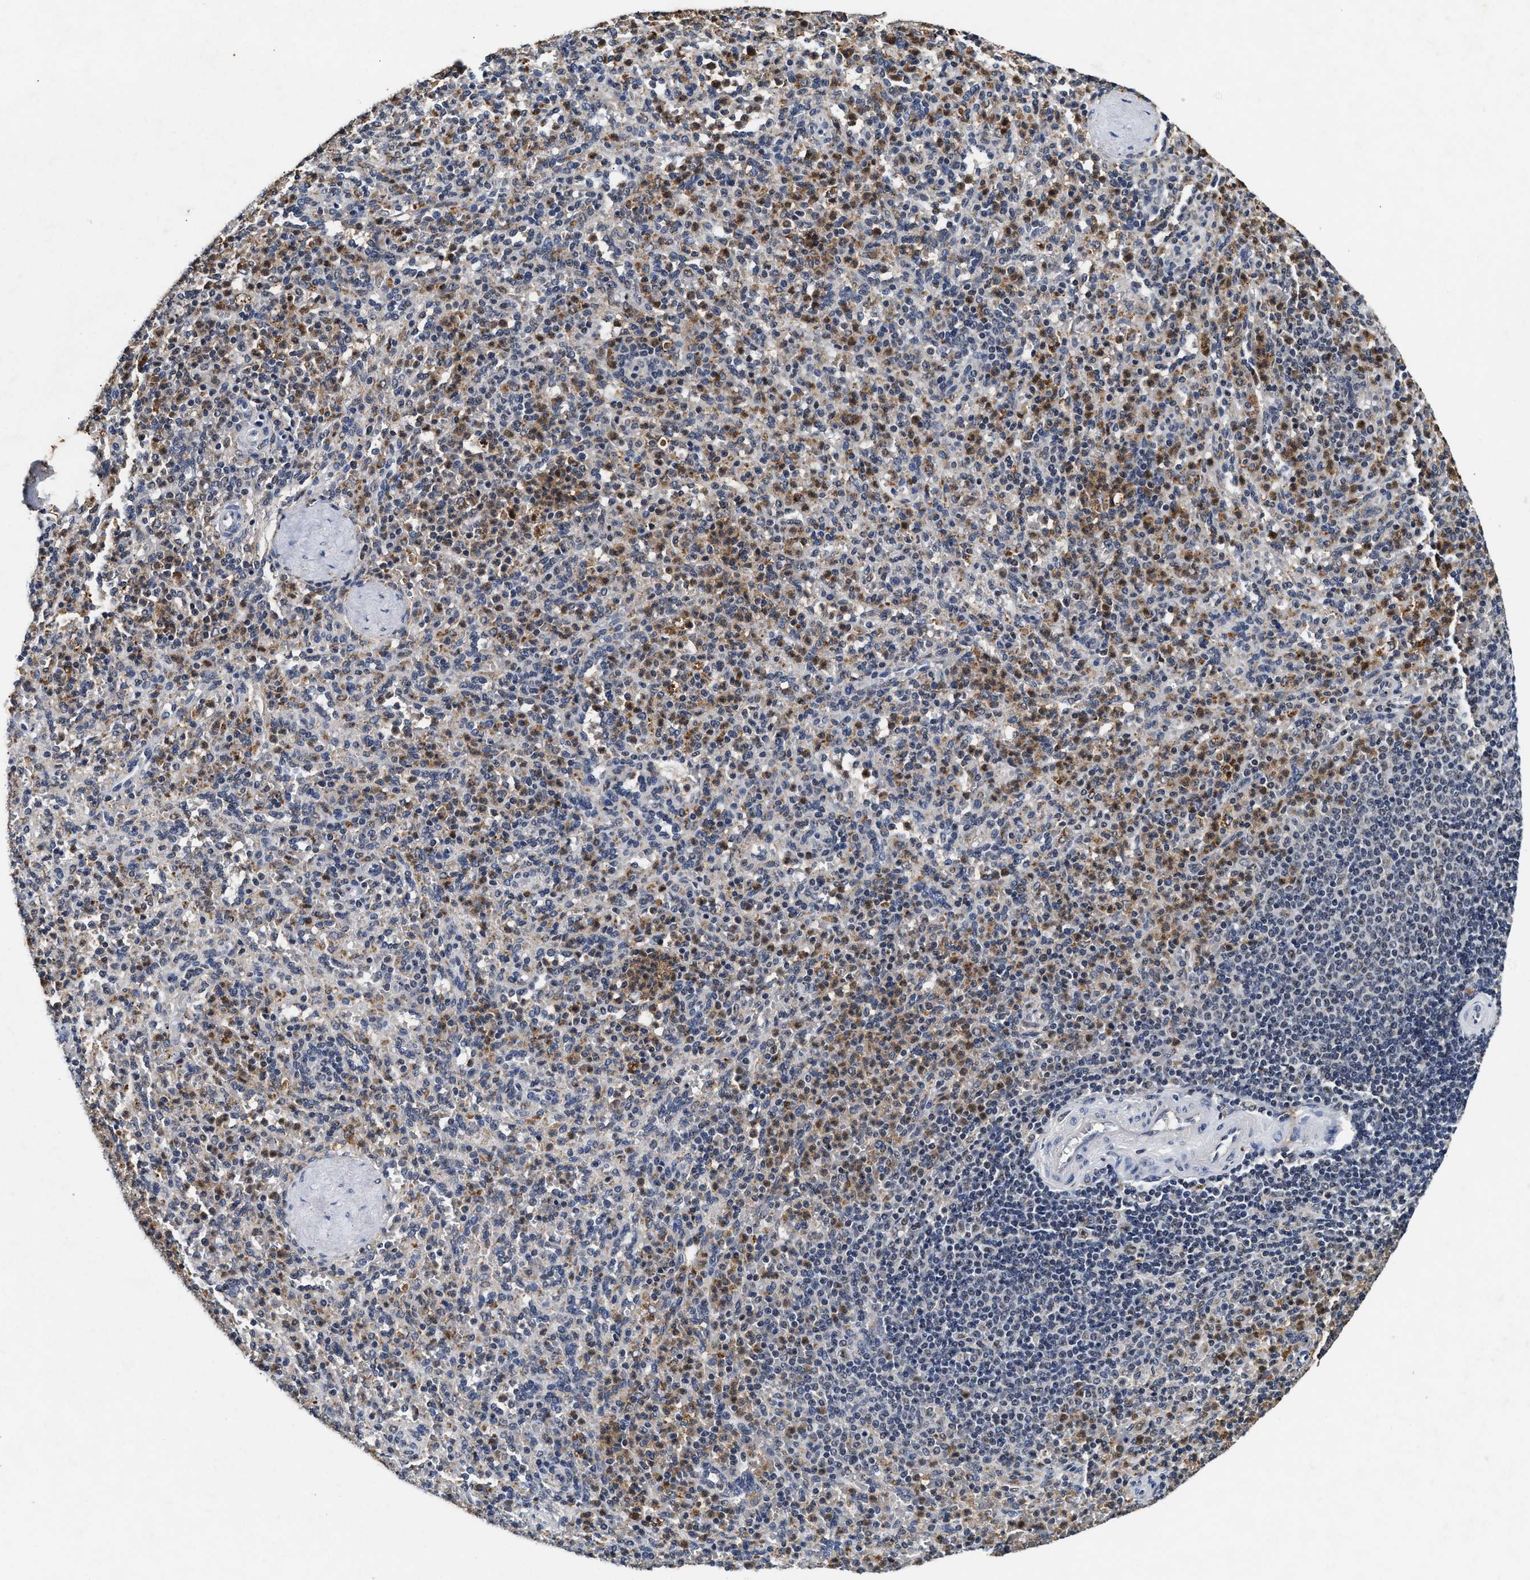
{"staining": {"intensity": "moderate", "quantity": "25%-75%", "location": "cytoplasmic/membranous"}, "tissue": "spleen", "cell_type": "Cells in red pulp", "image_type": "normal", "snomed": [{"axis": "morphology", "description": "Normal tissue, NOS"}, {"axis": "topography", "description": "Spleen"}], "caption": "Normal spleen reveals moderate cytoplasmic/membranous positivity in approximately 25%-75% of cells in red pulp, visualized by immunohistochemistry. The protein of interest is shown in brown color, while the nuclei are stained blue.", "gene": "ACOX1", "patient": {"sex": "male", "age": 36}}